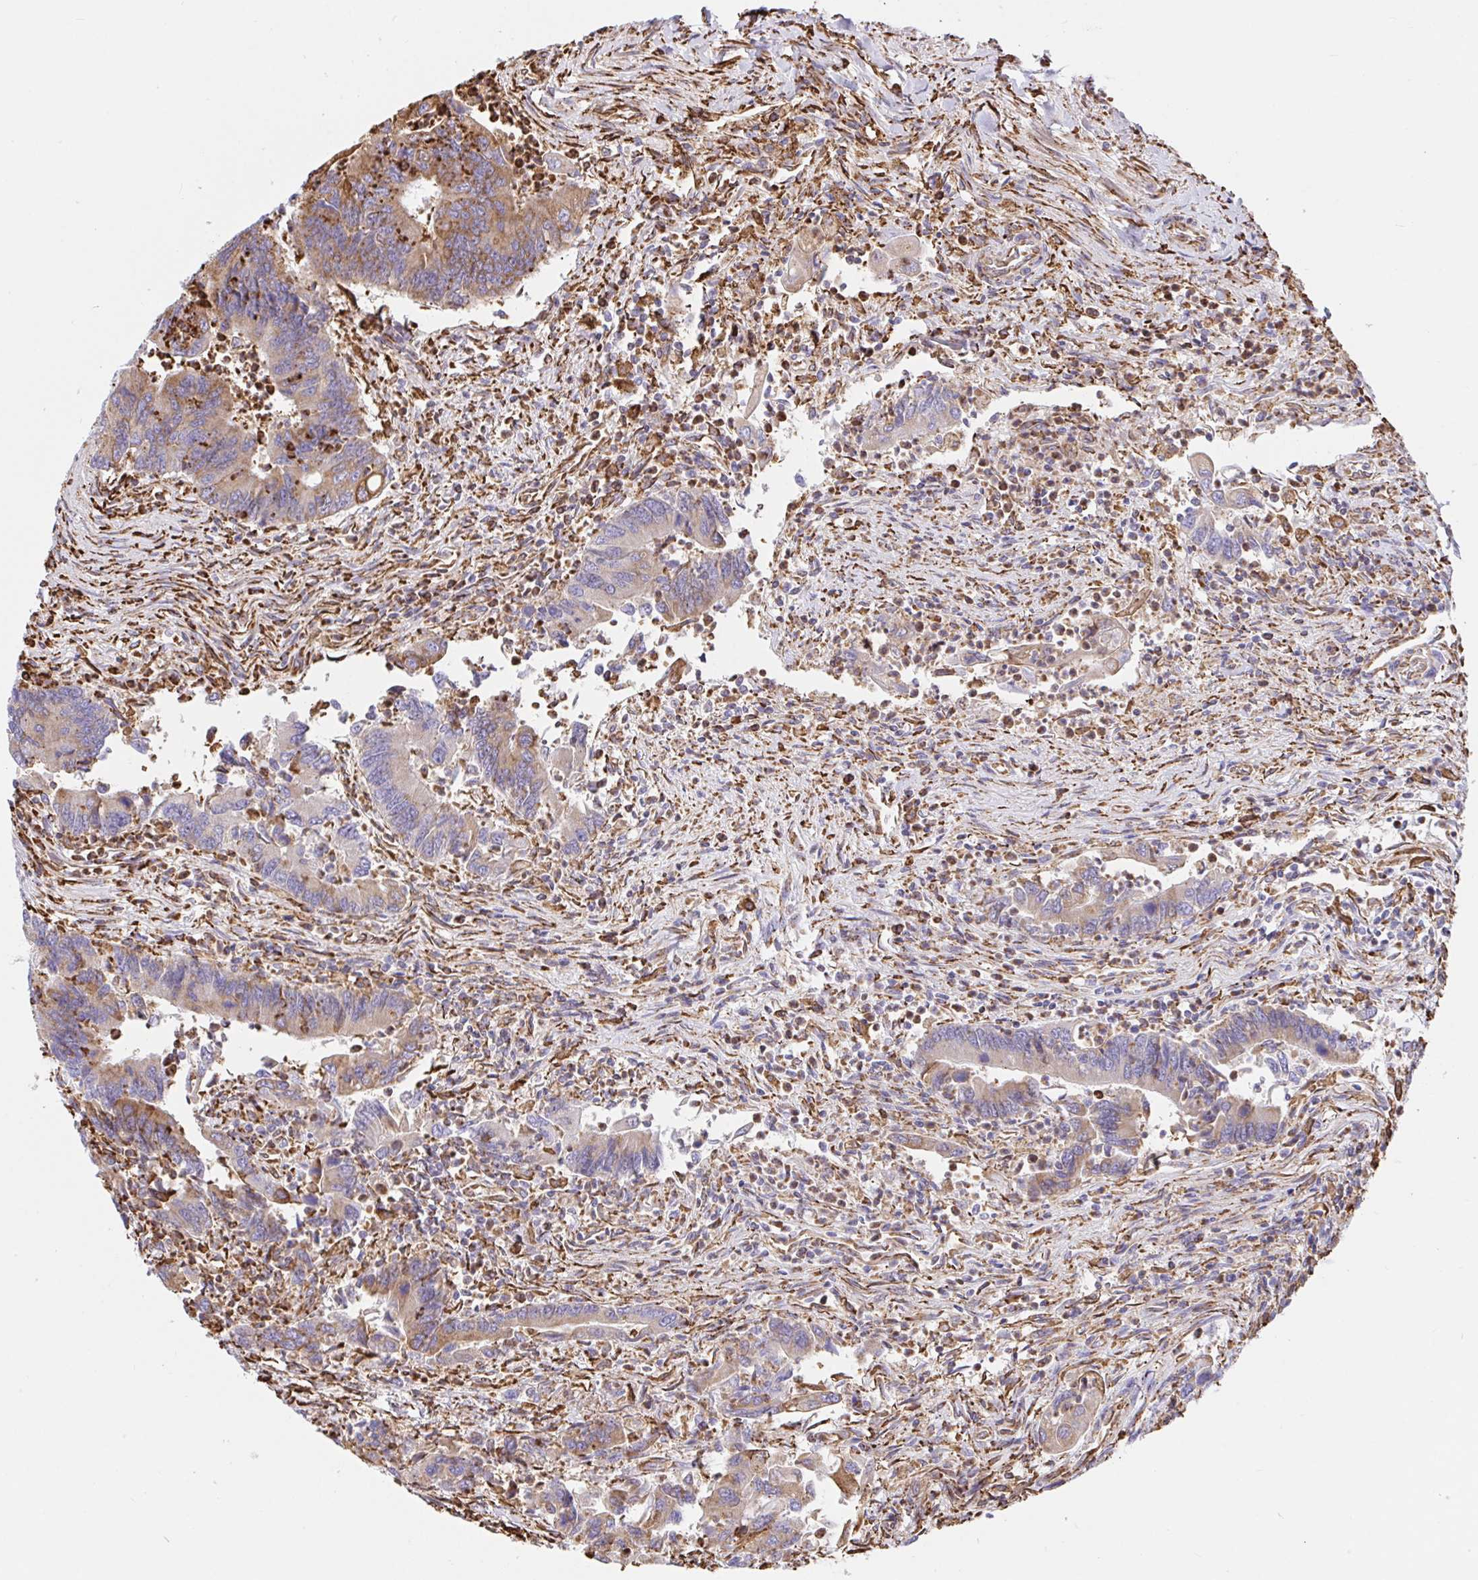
{"staining": {"intensity": "moderate", "quantity": "25%-75%", "location": "cytoplasmic/membranous"}, "tissue": "colorectal cancer", "cell_type": "Tumor cells", "image_type": "cancer", "snomed": [{"axis": "morphology", "description": "Adenocarcinoma, NOS"}, {"axis": "topography", "description": "Colon"}], "caption": "Immunohistochemical staining of colorectal cancer (adenocarcinoma) demonstrates moderate cytoplasmic/membranous protein positivity in about 25%-75% of tumor cells.", "gene": "CLGN", "patient": {"sex": "female", "age": 67}}